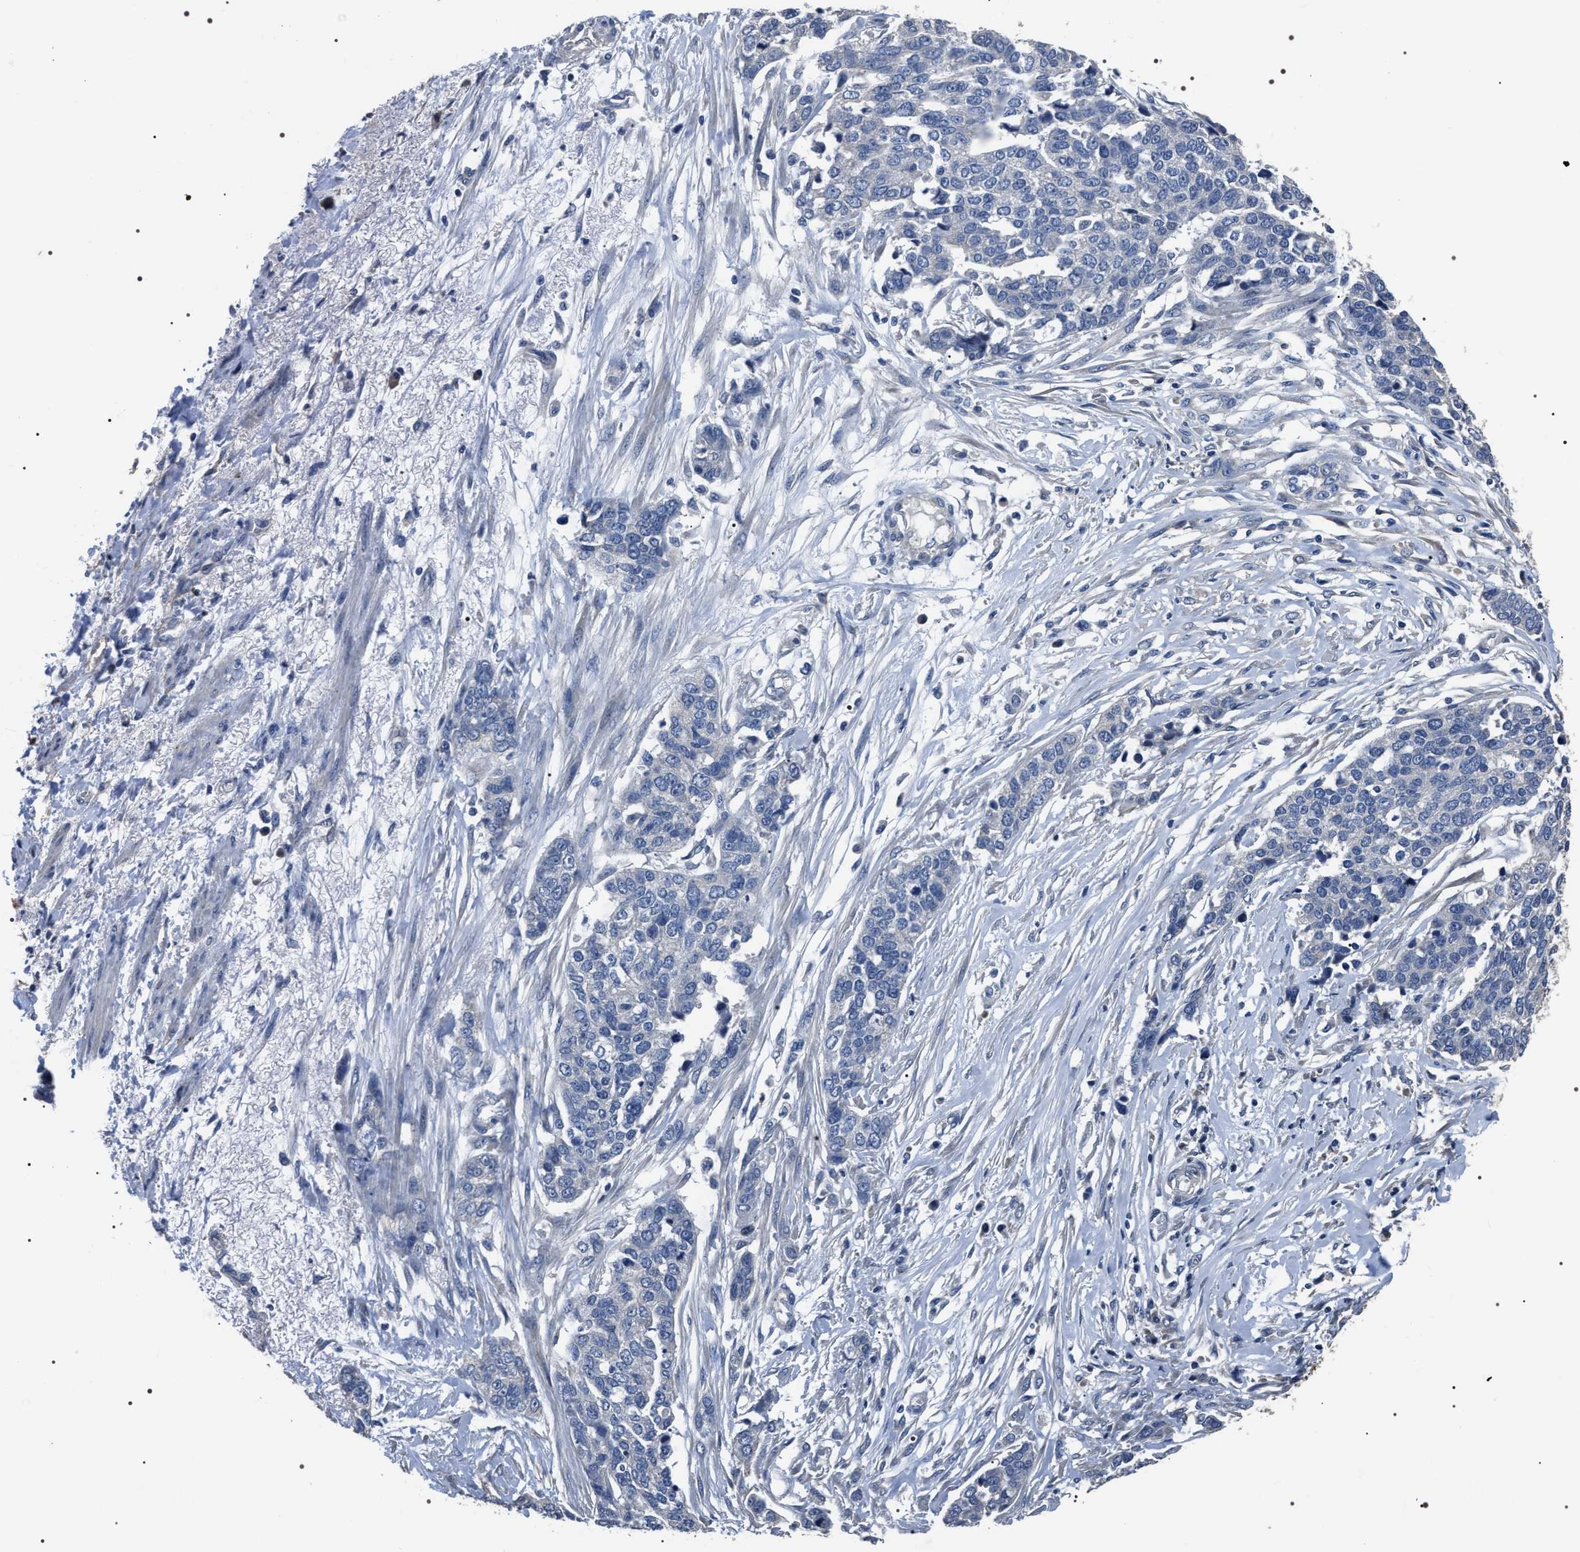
{"staining": {"intensity": "negative", "quantity": "none", "location": "none"}, "tissue": "ovarian cancer", "cell_type": "Tumor cells", "image_type": "cancer", "snomed": [{"axis": "morphology", "description": "Cystadenocarcinoma, serous, NOS"}, {"axis": "topography", "description": "Ovary"}], "caption": "High magnification brightfield microscopy of ovarian serous cystadenocarcinoma stained with DAB (brown) and counterstained with hematoxylin (blue): tumor cells show no significant staining.", "gene": "TRIM54", "patient": {"sex": "female", "age": 44}}